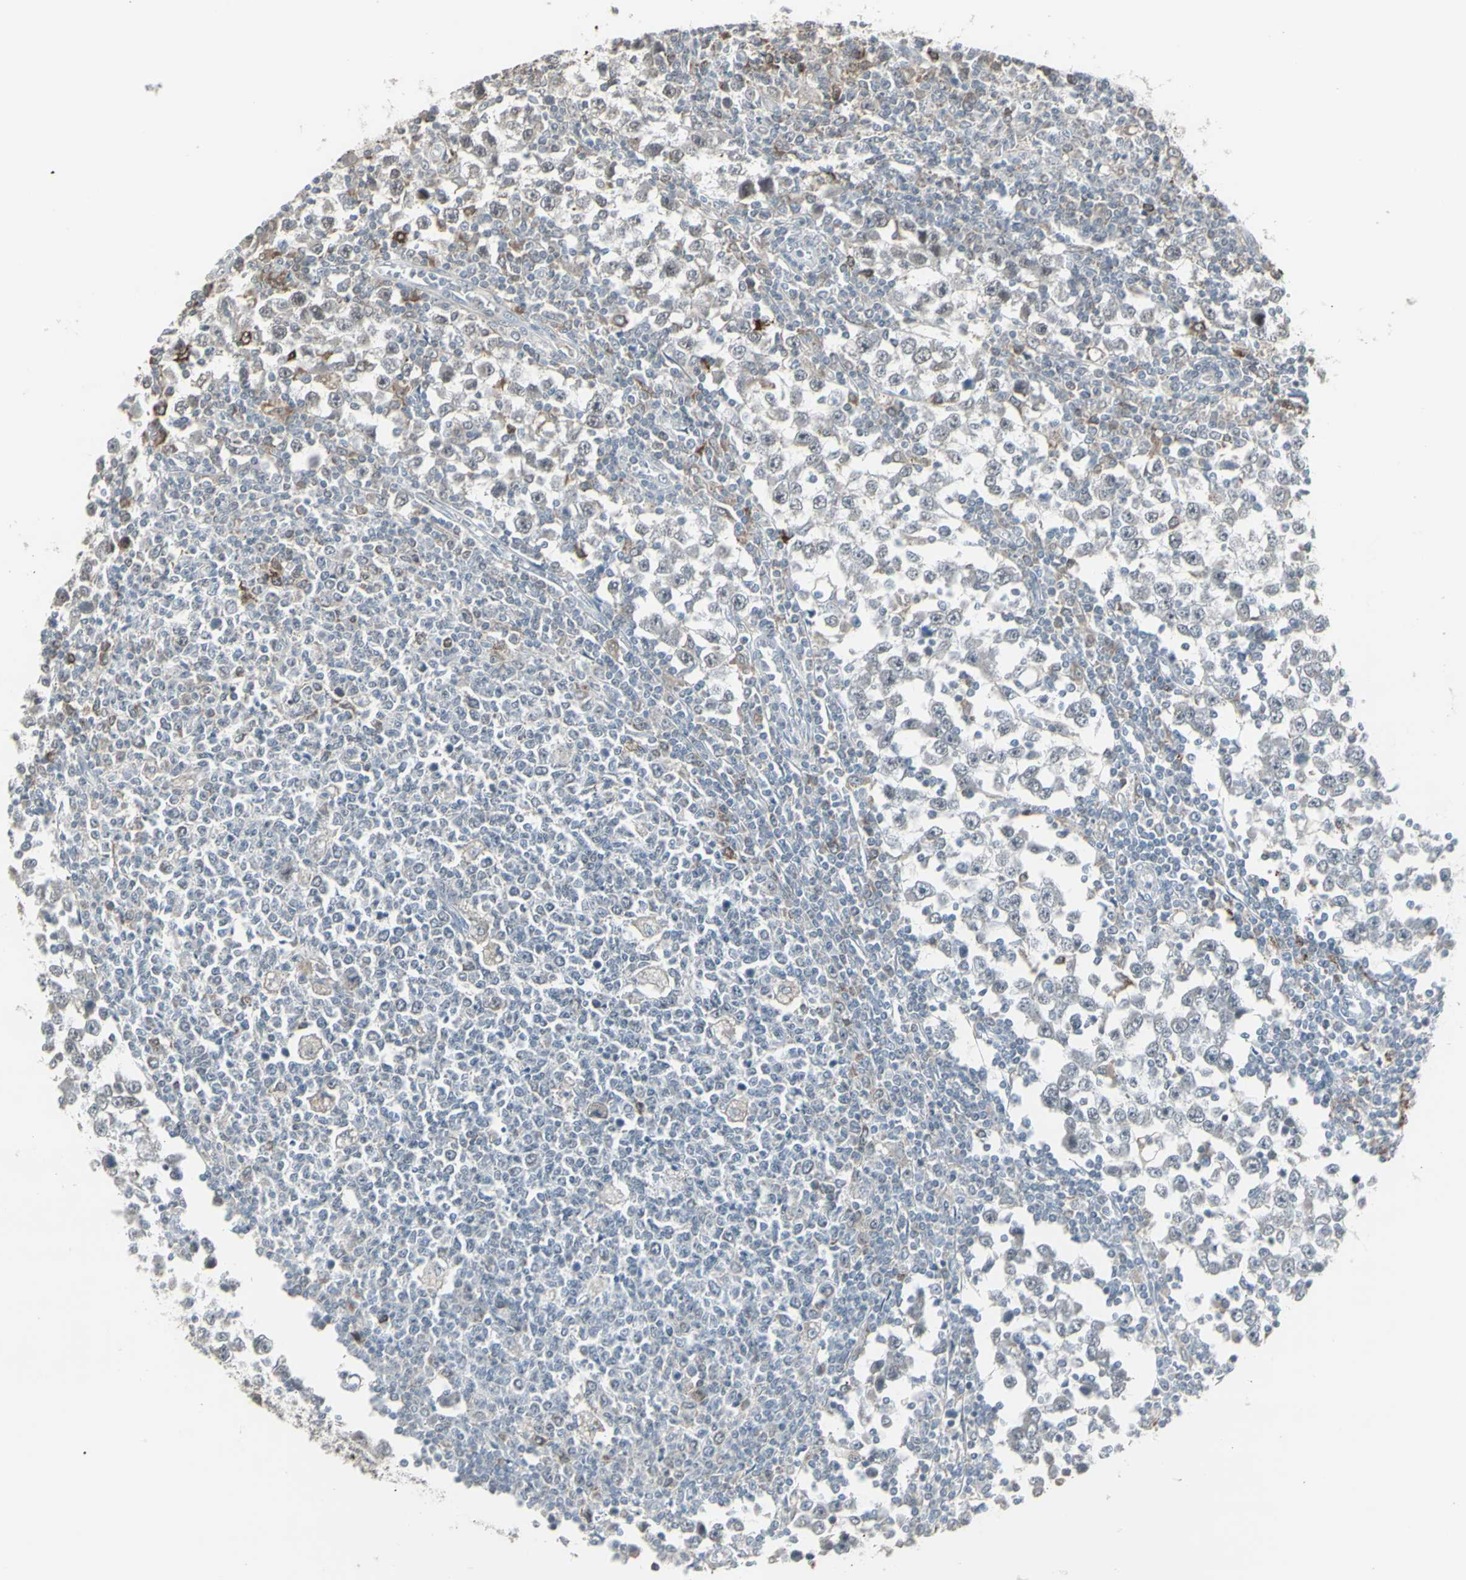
{"staining": {"intensity": "negative", "quantity": "none", "location": "none"}, "tissue": "testis cancer", "cell_type": "Tumor cells", "image_type": "cancer", "snomed": [{"axis": "morphology", "description": "Seminoma, NOS"}, {"axis": "topography", "description": "Testis"}], "caption": "Immunohistochemical staining of testis cancer exhibits no significant expression in tumor cells.", "gene": "SAMSN1", "patient": {"sex": "male", "age": 65}}